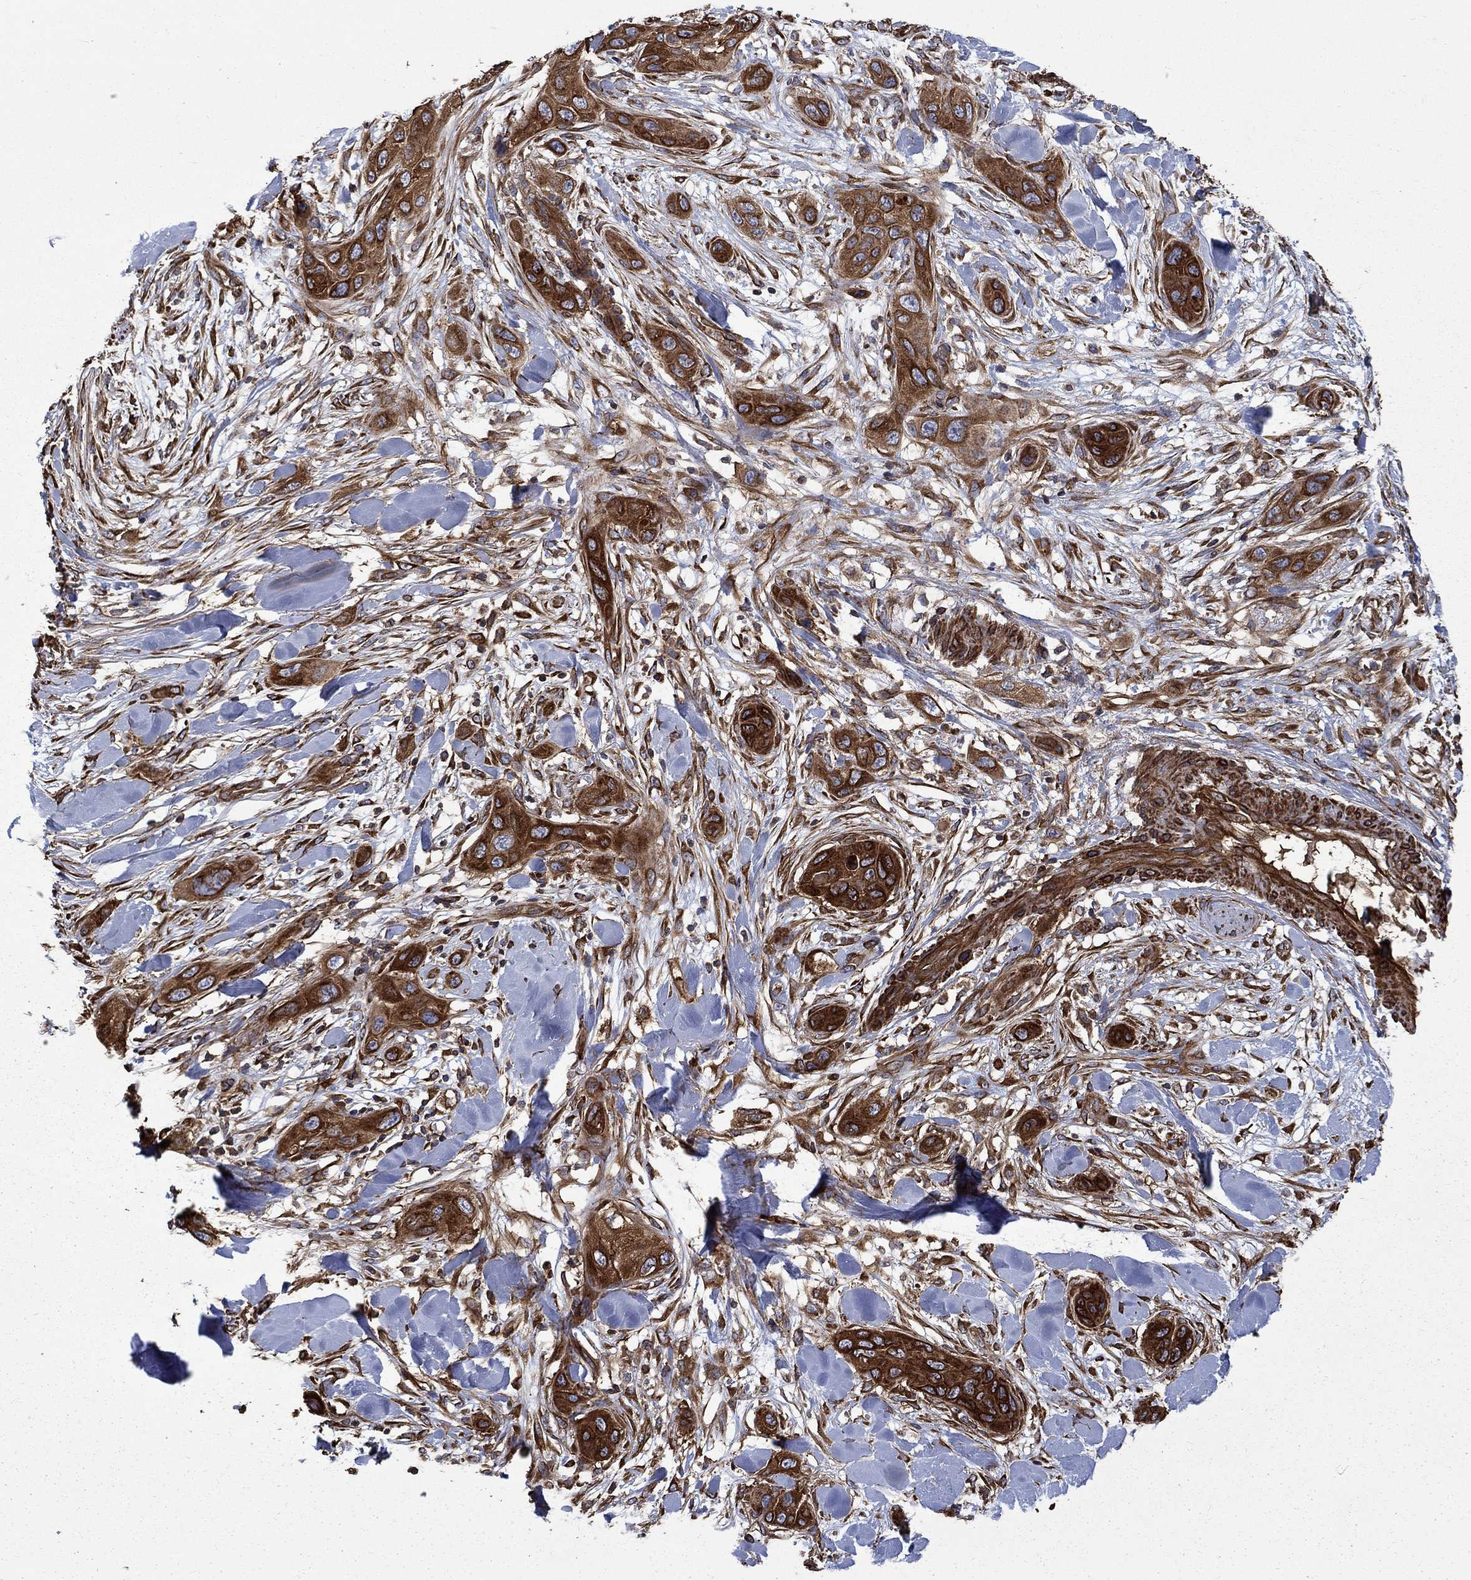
{"staining": {"intensity": "strong", "quantity": ">75%", "location": "cytoplasmic/membranous"}, "tissue": "skin cancer", "cell_type": "Tumor cells", "image_type": "cancer", "snomed": [{"axis": "morphology", "description": "Squamous cell carcinoma, NOS"}, {"axis": "topography", "description": "Skin"}], "caption": "Immunohistochemical staining of skin squamous cell carcinoma shows high levels of strong cytoplasmic/membranous positivity in about >75% of tumor cells. The staining was performed using DAB (3,3'-diaminobenzidine) to visualize the protein expression in brown, while the nuclei were stained in blue with hematoxylin (Magnification: 20x).", "gene": "CUTC", "patient": {"sex": "male", "age": 78}}